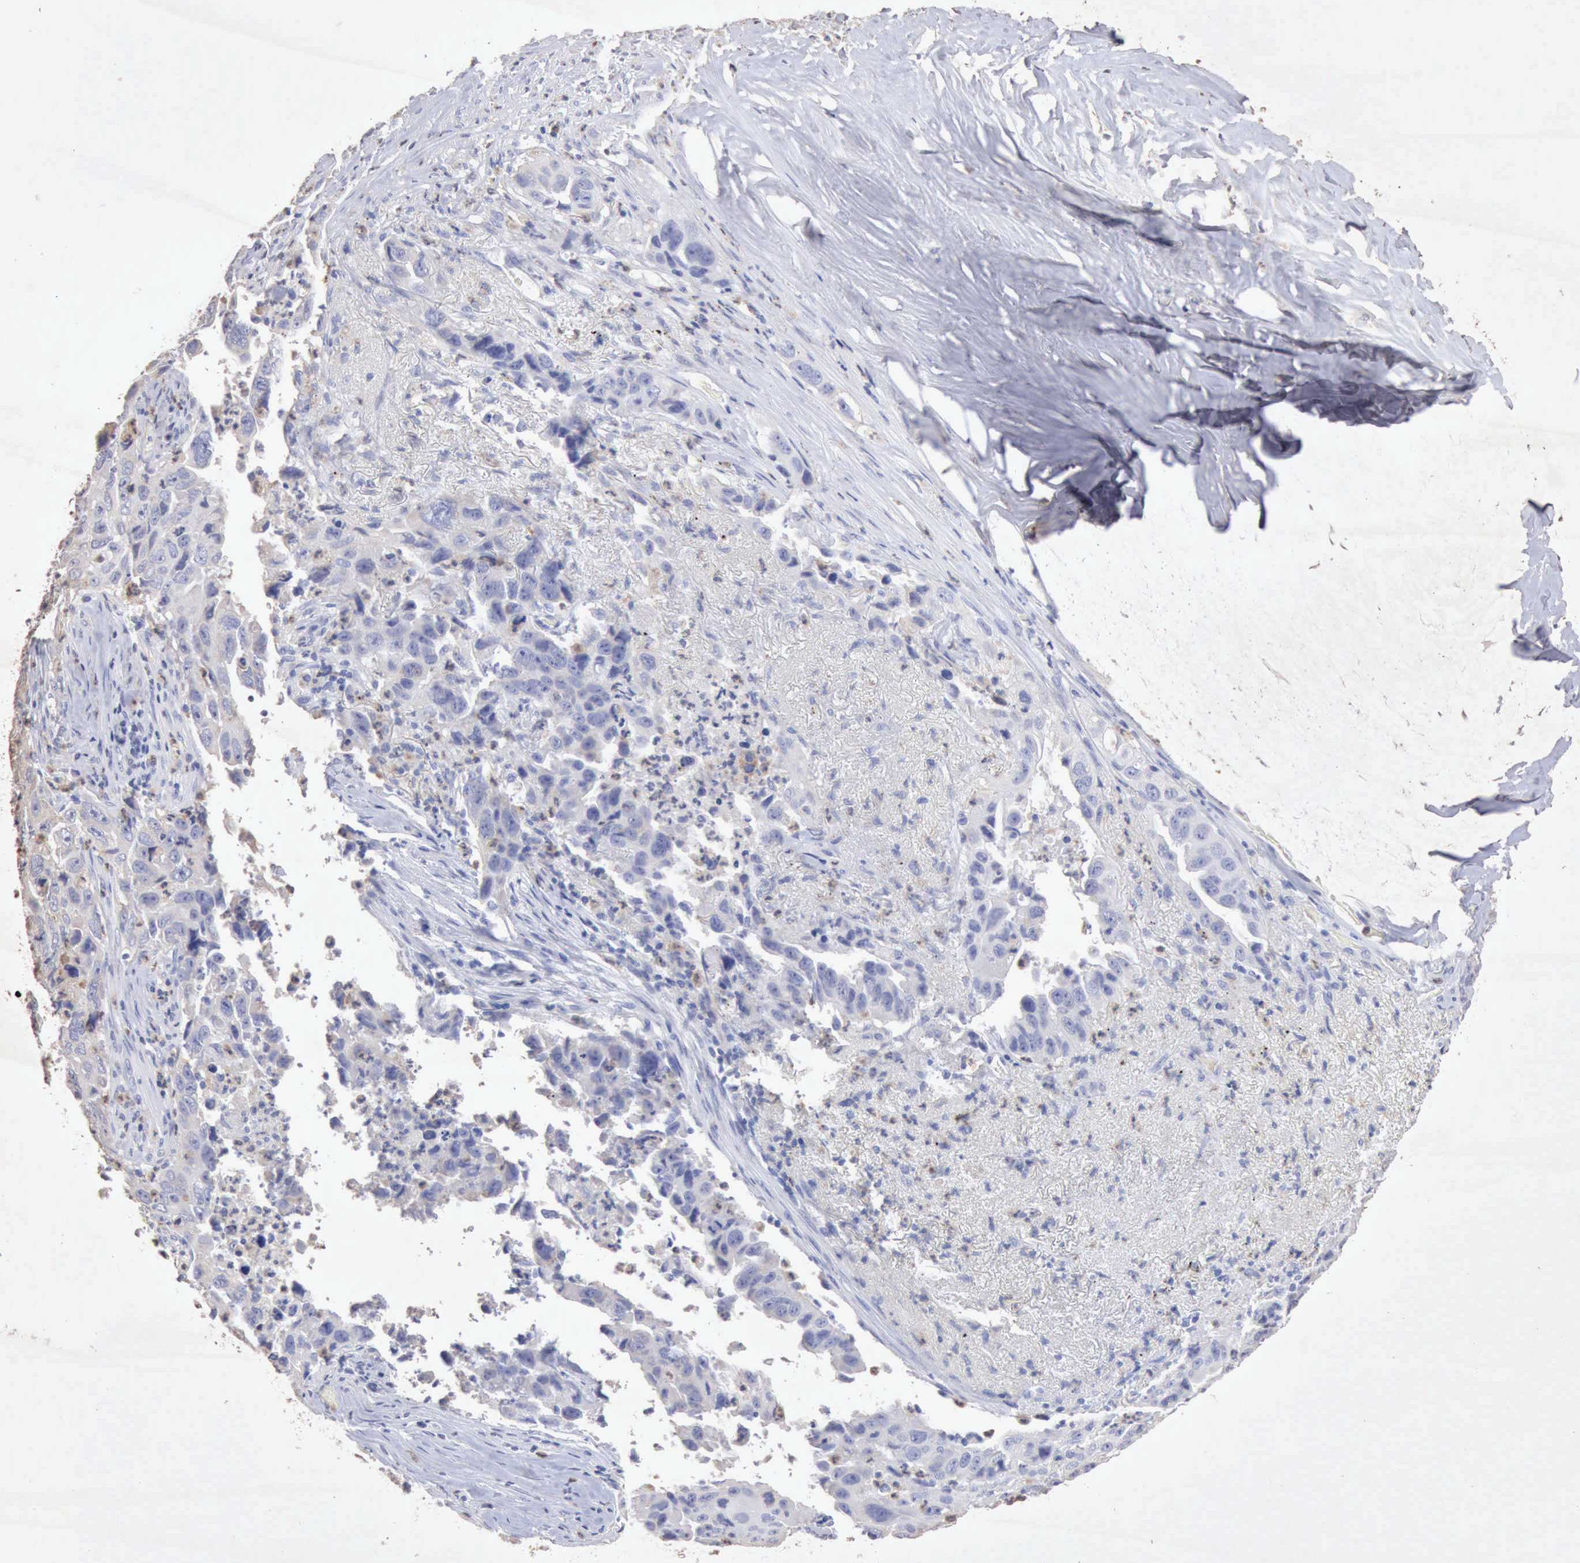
{"staining": {"intensity": "negative", "quantity": "none", "location": "none"}, "tissue": "lung cancer", "cell_type": "Tumor cells", "image_type": "cancer", "snomed": [{"axis": "morphology", "description": "Squamous cell carcinoma, NOS"}, {"axis": "topography", "description": "Lung"}], "caption": "Histopathology image shows no protein staining in tumor cells of lung squamous cell carcinoma tissue. The staining is performed using DAB (3,3'-diaminobenzidine) brown chromogen with nuclei counter-stained in using hematoxylin.", "gene": "KRT6B", "patient": {"sex": "male", "age": 64}}